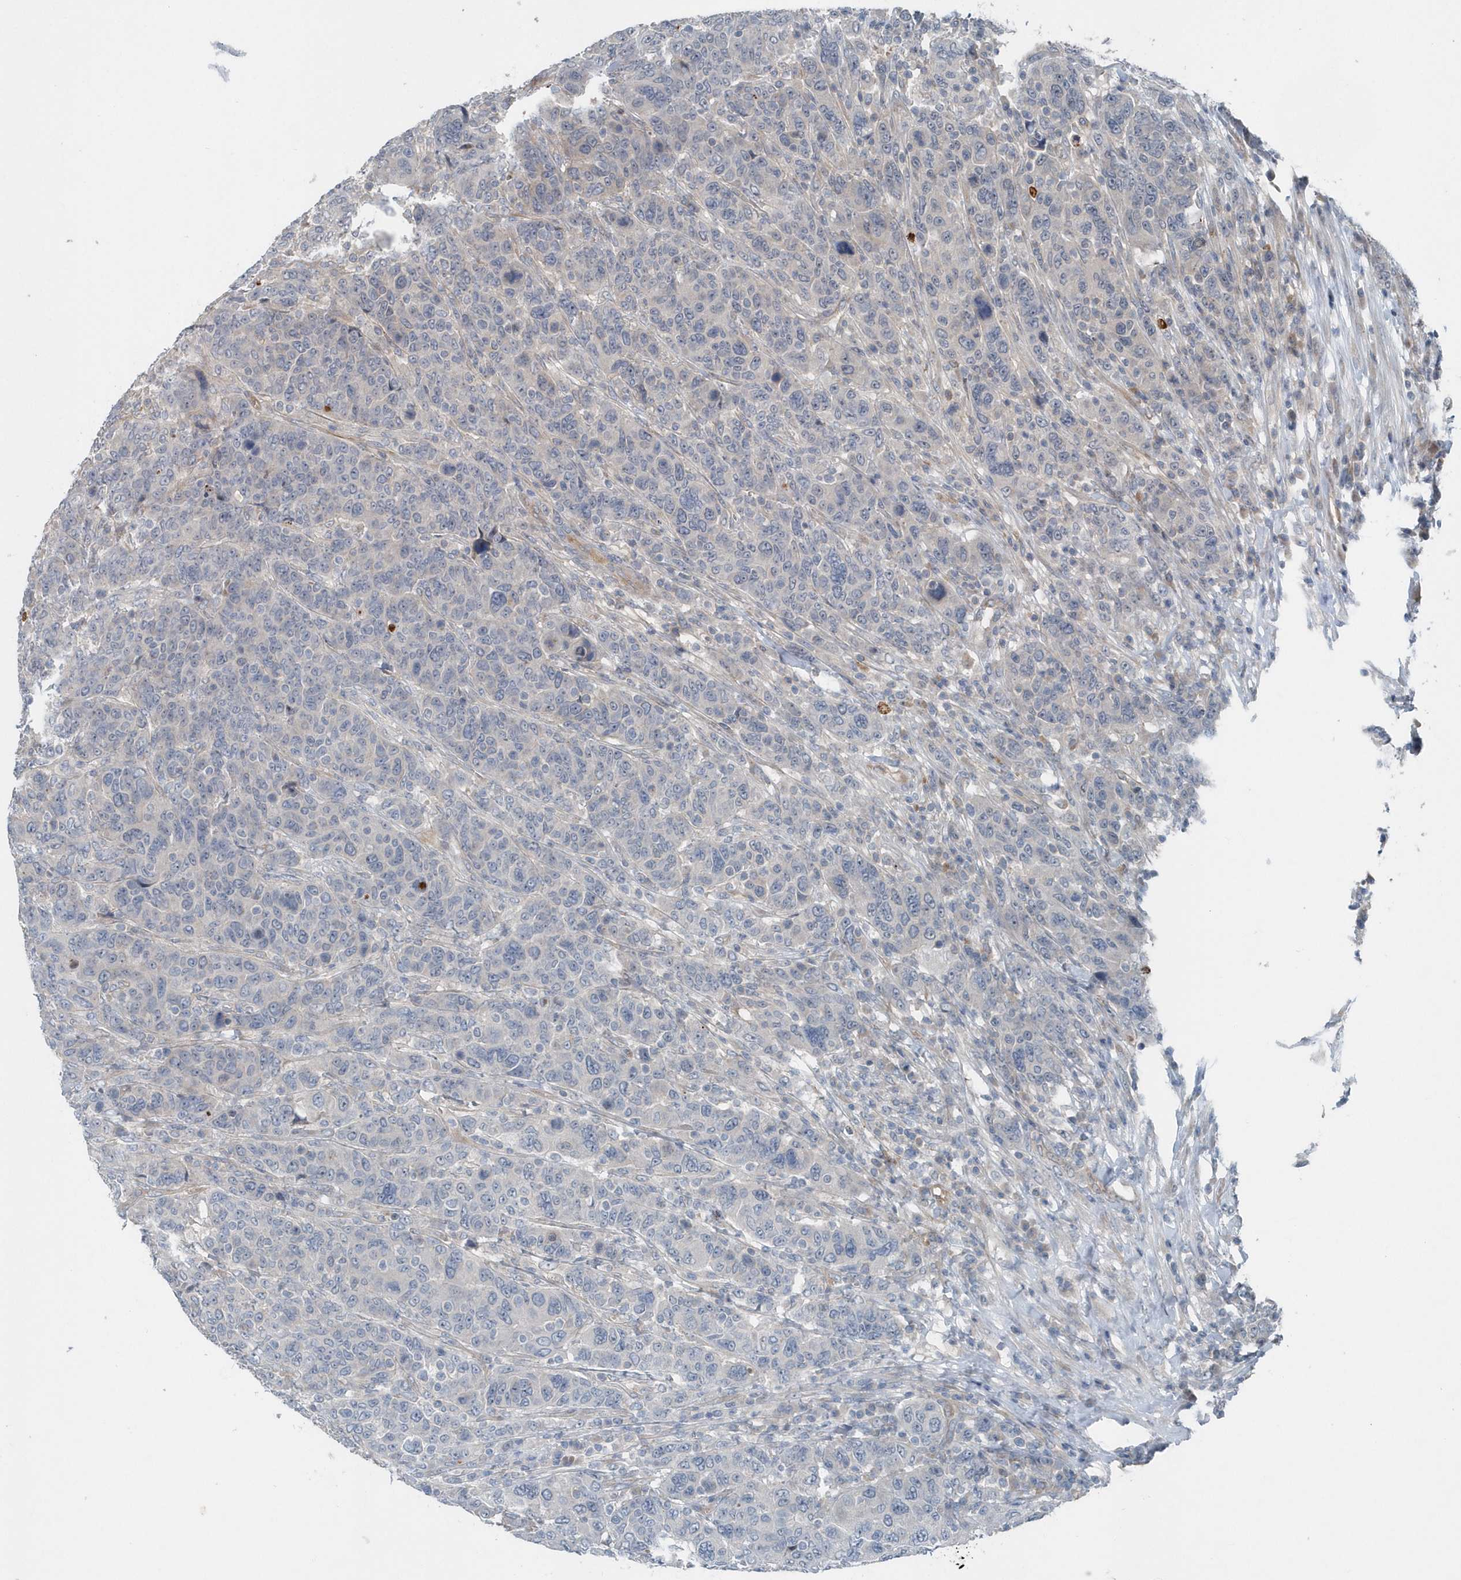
{"staining": {"intensity": "negative", "quantity": "none", "location": "none"}, "tissue": "breast cancer", "cell_type": "Tumor cells", "image_type": "cancer", "snomed": [{"axis": "morphology", "description": "Duct carcinoma"}, {"axis": "topography", "description": "Breast"}], "caption": "Tumor cells are negative for protein expression in human breast cancer (intraductal carcinoma).", "gene": "MCC", "patient": {"sex": "female", "age": 37}}